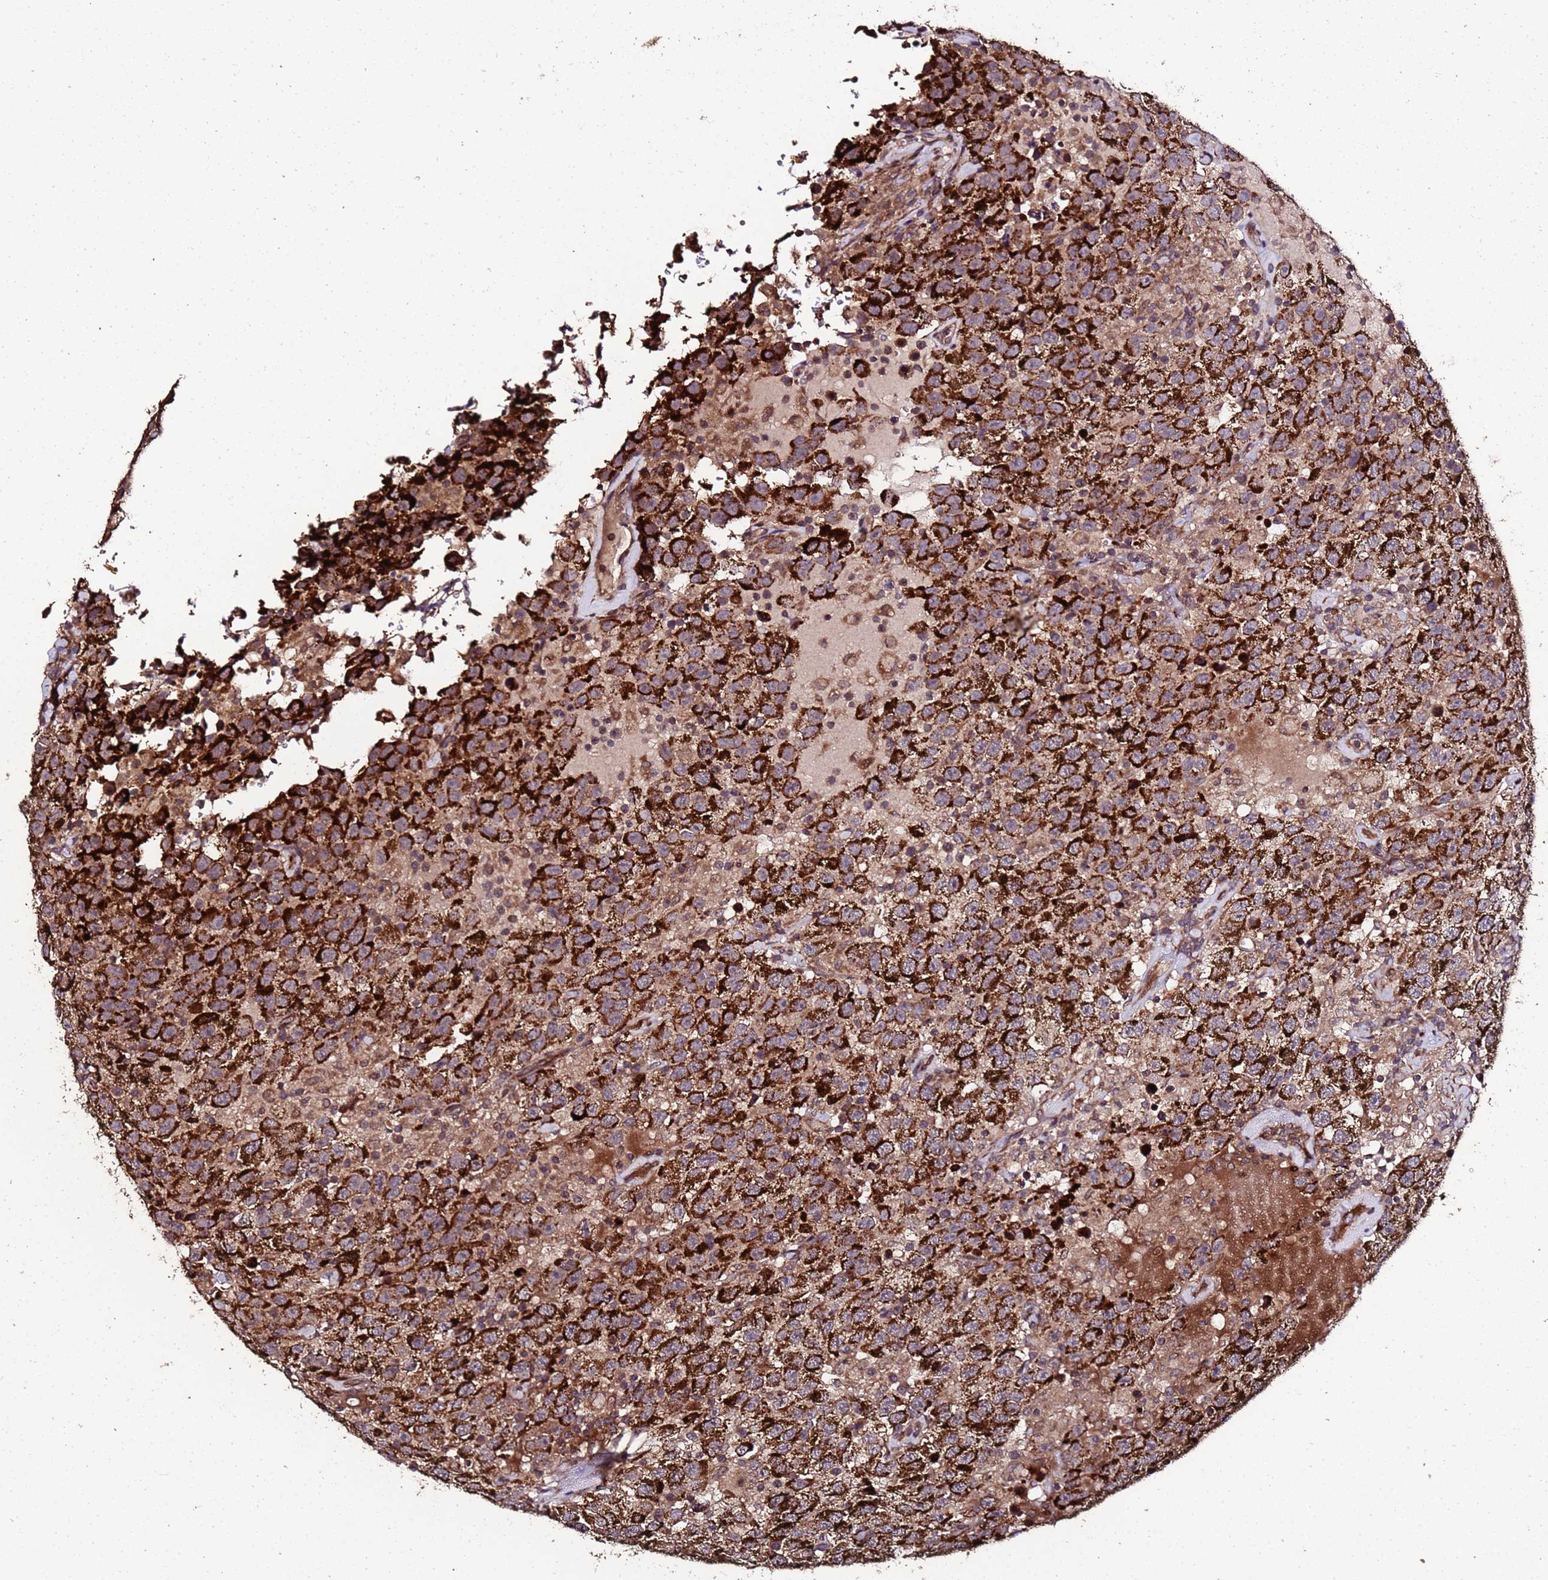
{"staining": {"intensity": "strong", "quantity": ">75%", "location": "cytoplasmic/membranous"}, "tissue": "testis cancer", "cell_type": "Tumor cells", "image_type": "cancer", "snomed": [{"axis": "morphology", "description": "Seminoma, NOS"}, {"axis": "topography", "description": "Testis"}], "caption": "Tumor cells show high levels of strong cytoplasmic/membranous expression in about >75% of cells in human testis cancer (seminoma).", "gene": "PRODH", "patient": {"sex": "male", "age": 41}}